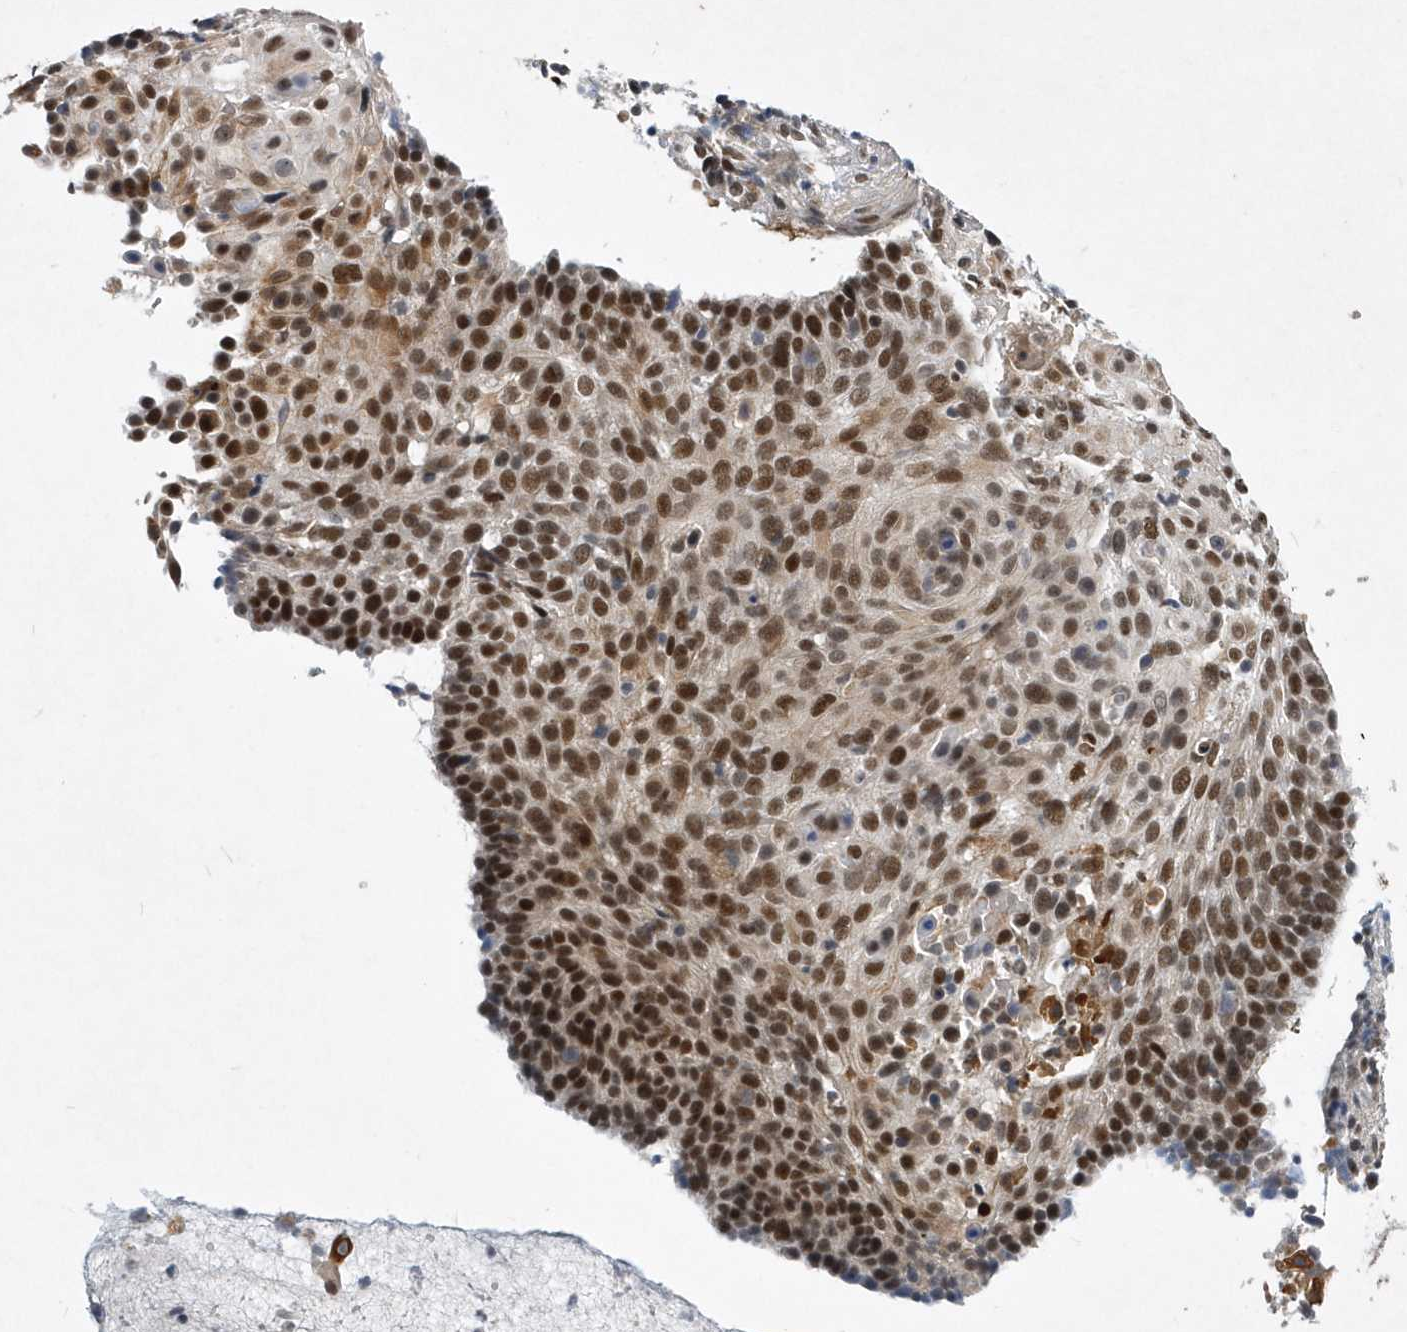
{"staining": {"intensity": "strong", "quantity": ">75%", "location": "nuclear"}, "tissue": "cervical cancer", "cell_type": "Tumor cells", "image_type": "cancer", "snomed": [{"axis": "morphology", "description": "Squamous cell carcinoma, NOS"}, {"axis": "topography", "description": "Cervix"}], "caption": "High-magnification brightfield microscopy of cervical squamous cell carcinoma stained with DAB (3,3'-diaminobenzidine) (brown) and counterstained with hematoxylin (blue). tumor cells exhibit strong nuclear positivity is identified in about>75% of cells.", "gene": "FAM217A", "patient": {"sex": "female", "age": 74}}